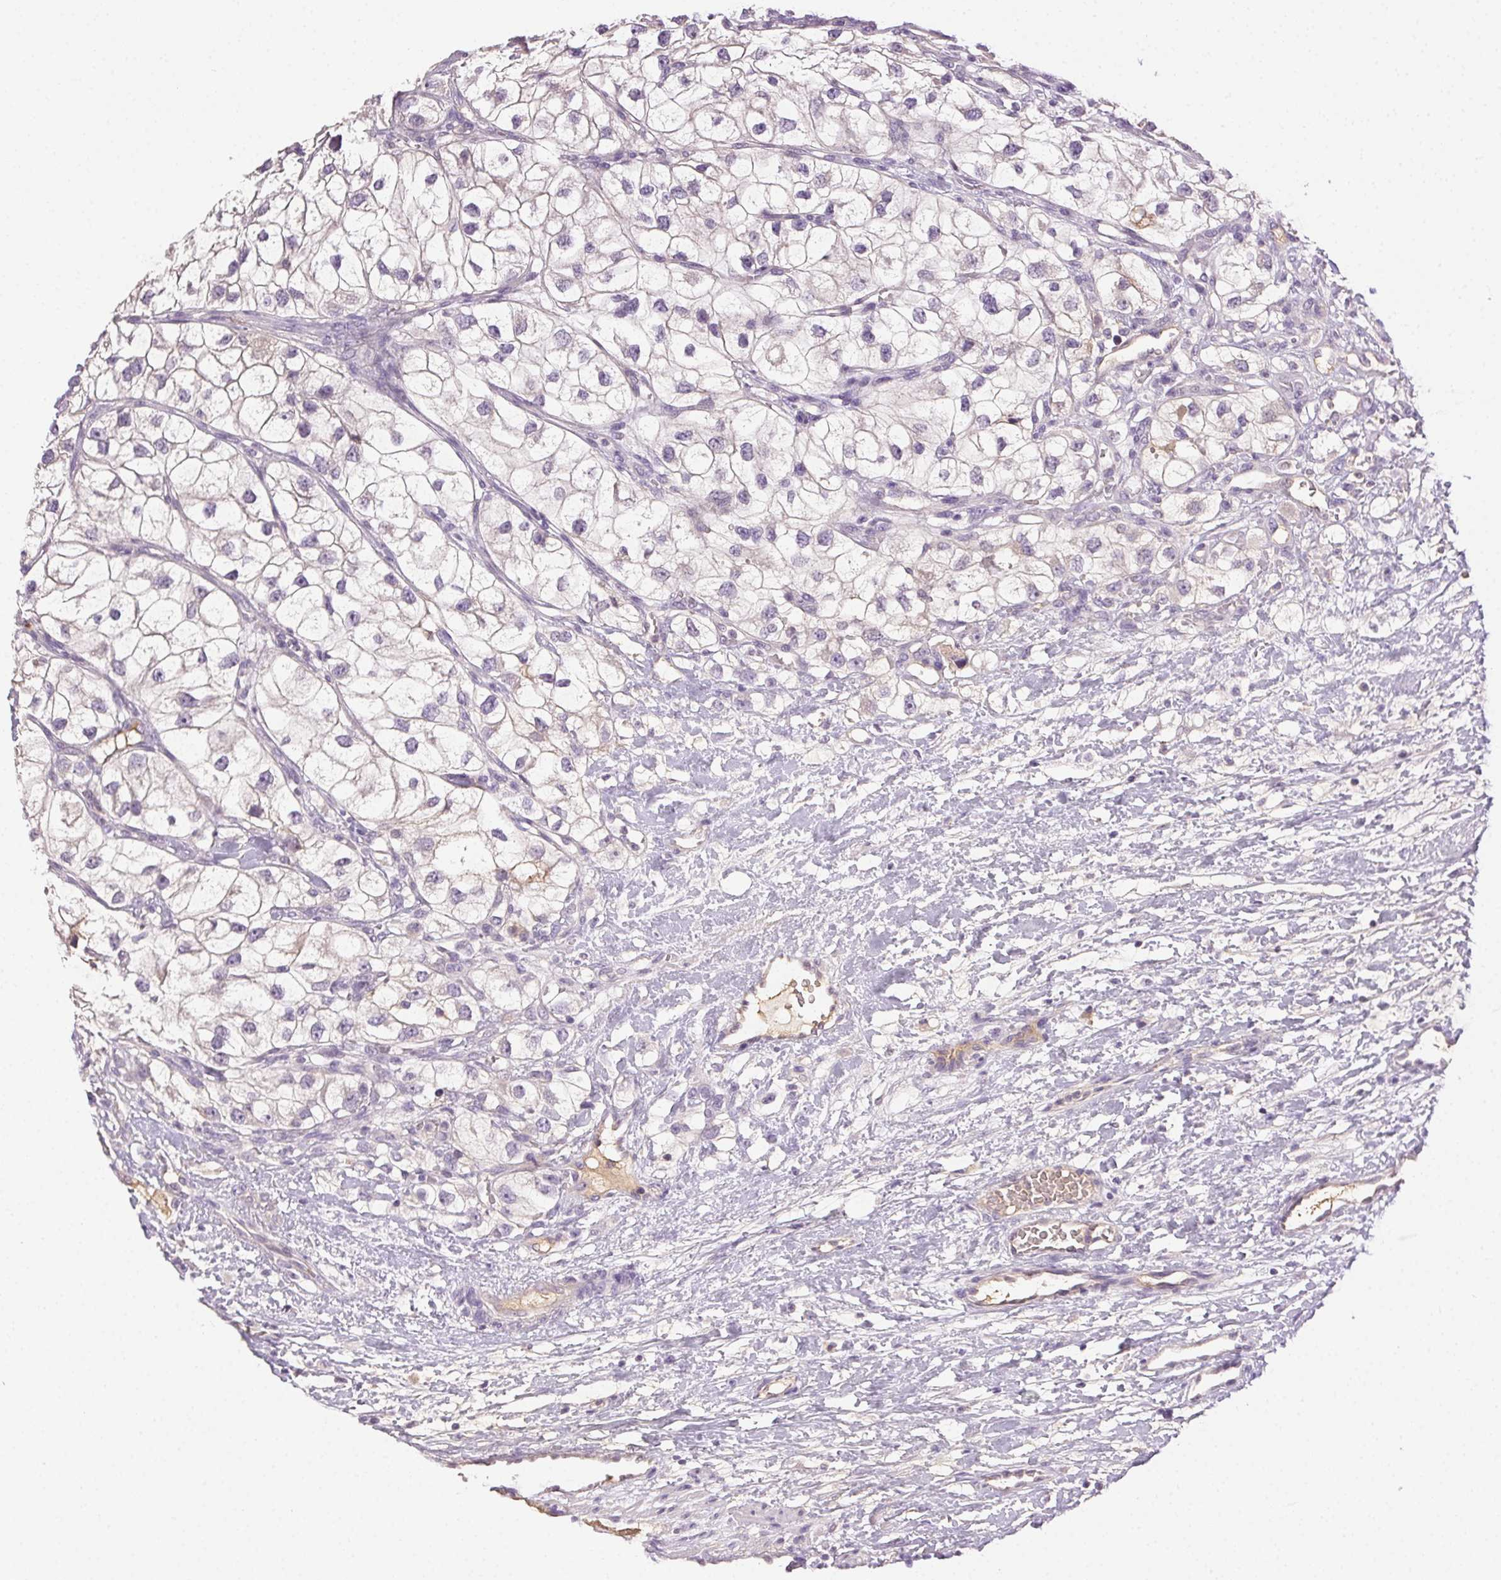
{"staining": {"intensity": "negative", "quantity": "none", "location": "none"}, "tissue": "renal cancer", "cell_type": "Tumor cells", "image_type": "cancer", "snomed": [{"axis": "morphology", "description": "Adenocarcinoma, NOS"}, {"axis": "topography", "description": "Kidney"}], "caption": "This is a histopathology image of immunohistochemistry staining of adenocarcinoma (renal), which shows no positivity in tumor cells.", "gene": "BPIFB2", "patient": {"sex": "male", "age": 59}}